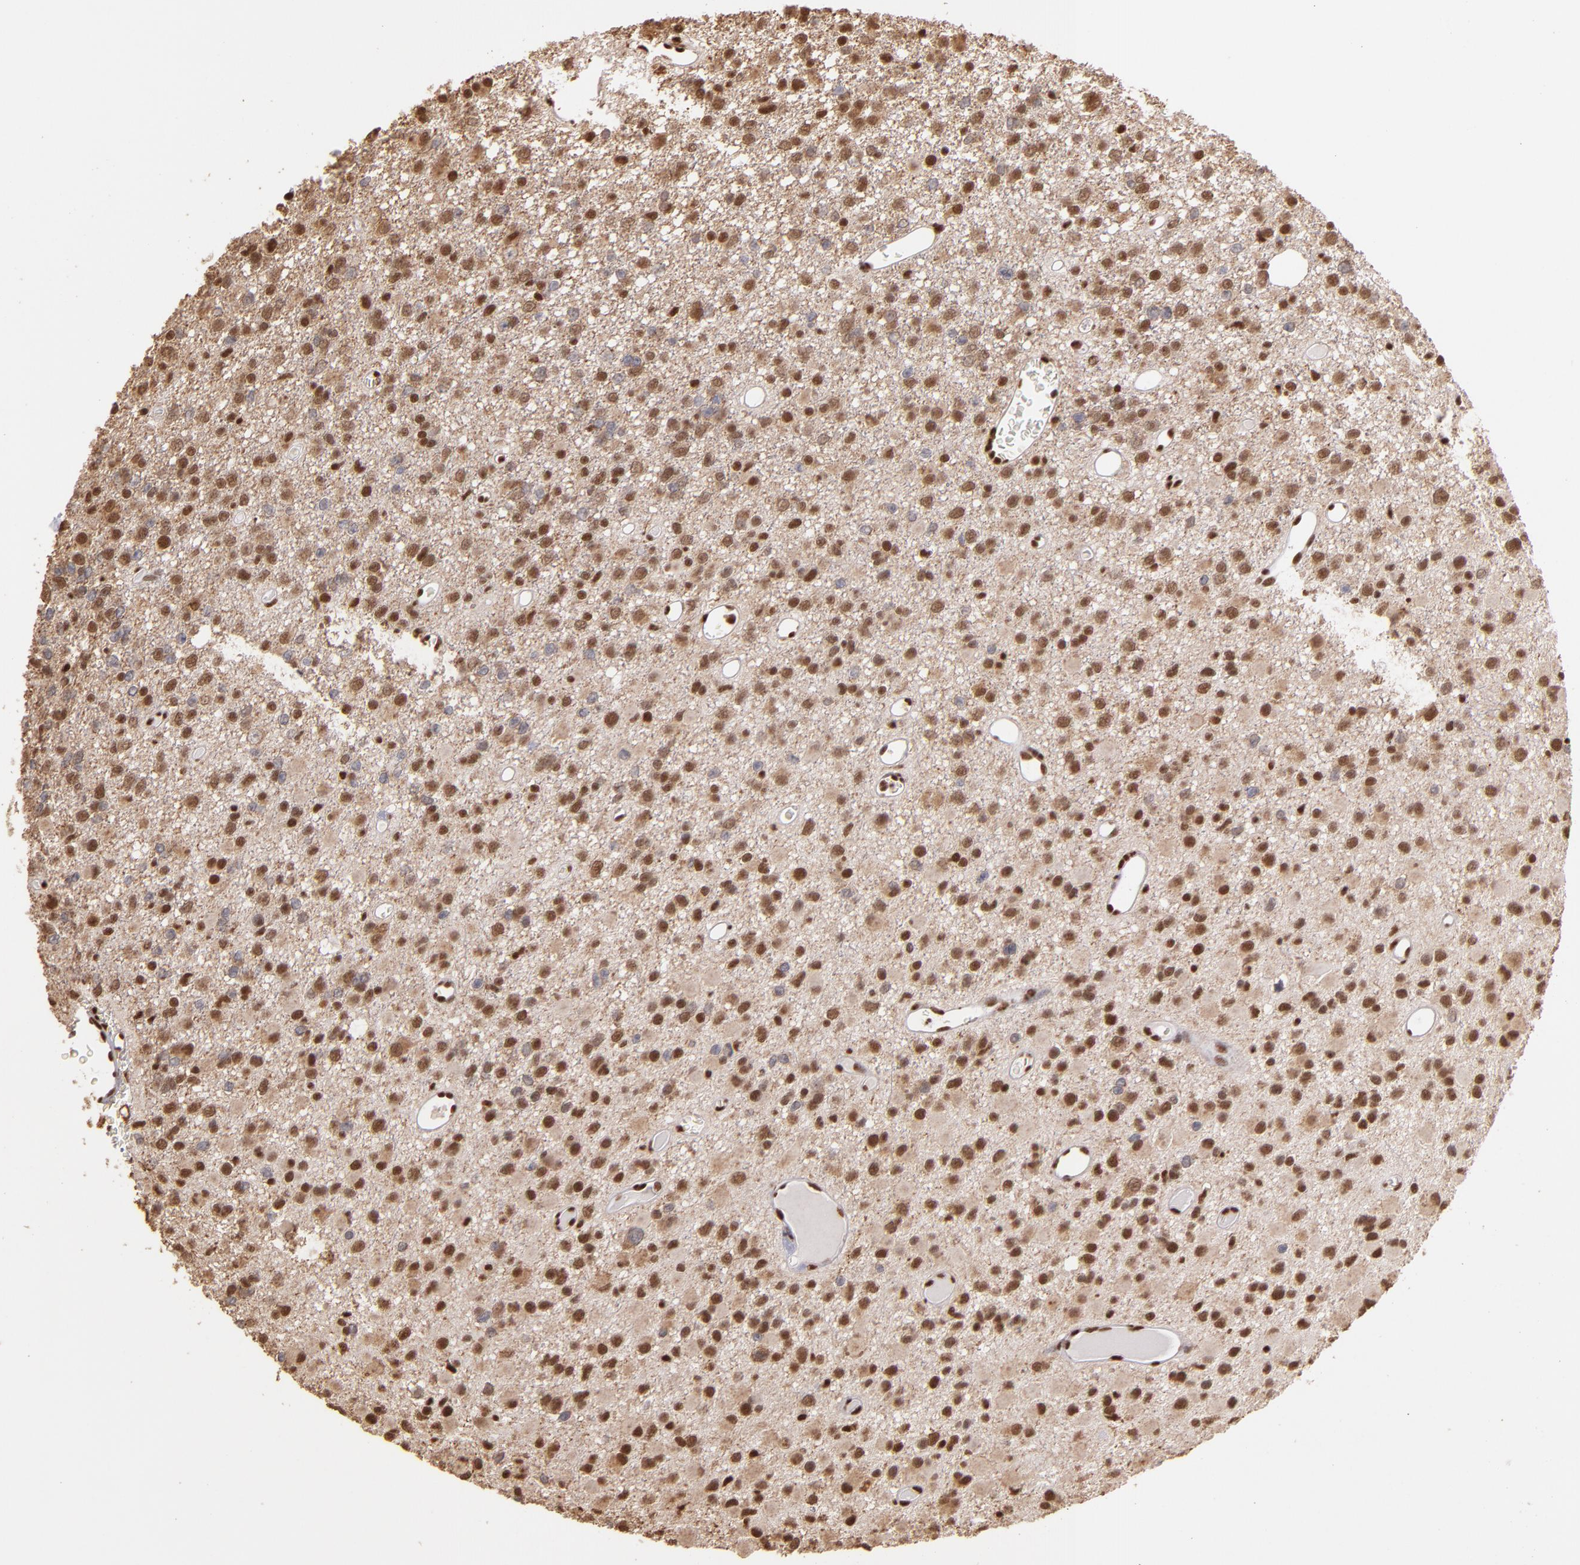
{"staining": {"intensity": "moderate", "quantity": ">75%", "location": "cytoplasmic/membranous,nuclear"}, "tissue": "glioma", "cell_type": "Tumor cells", "image_type": "cancer", "snomed": [{"axis": "morphology", "description": "Glioma, malignant, Low grade"}, {"axis": "topography", "description": "Brain"}], "caption": "There is medium levels of moderate cytoplasmic/membranous and nuclear positivity in tumor cells of malignant glioma (low-grade), as demonstrated by immunohistochemical staining (brown color).", "gene": "SP1", "patient": {"sex": "male", "age": 42}}